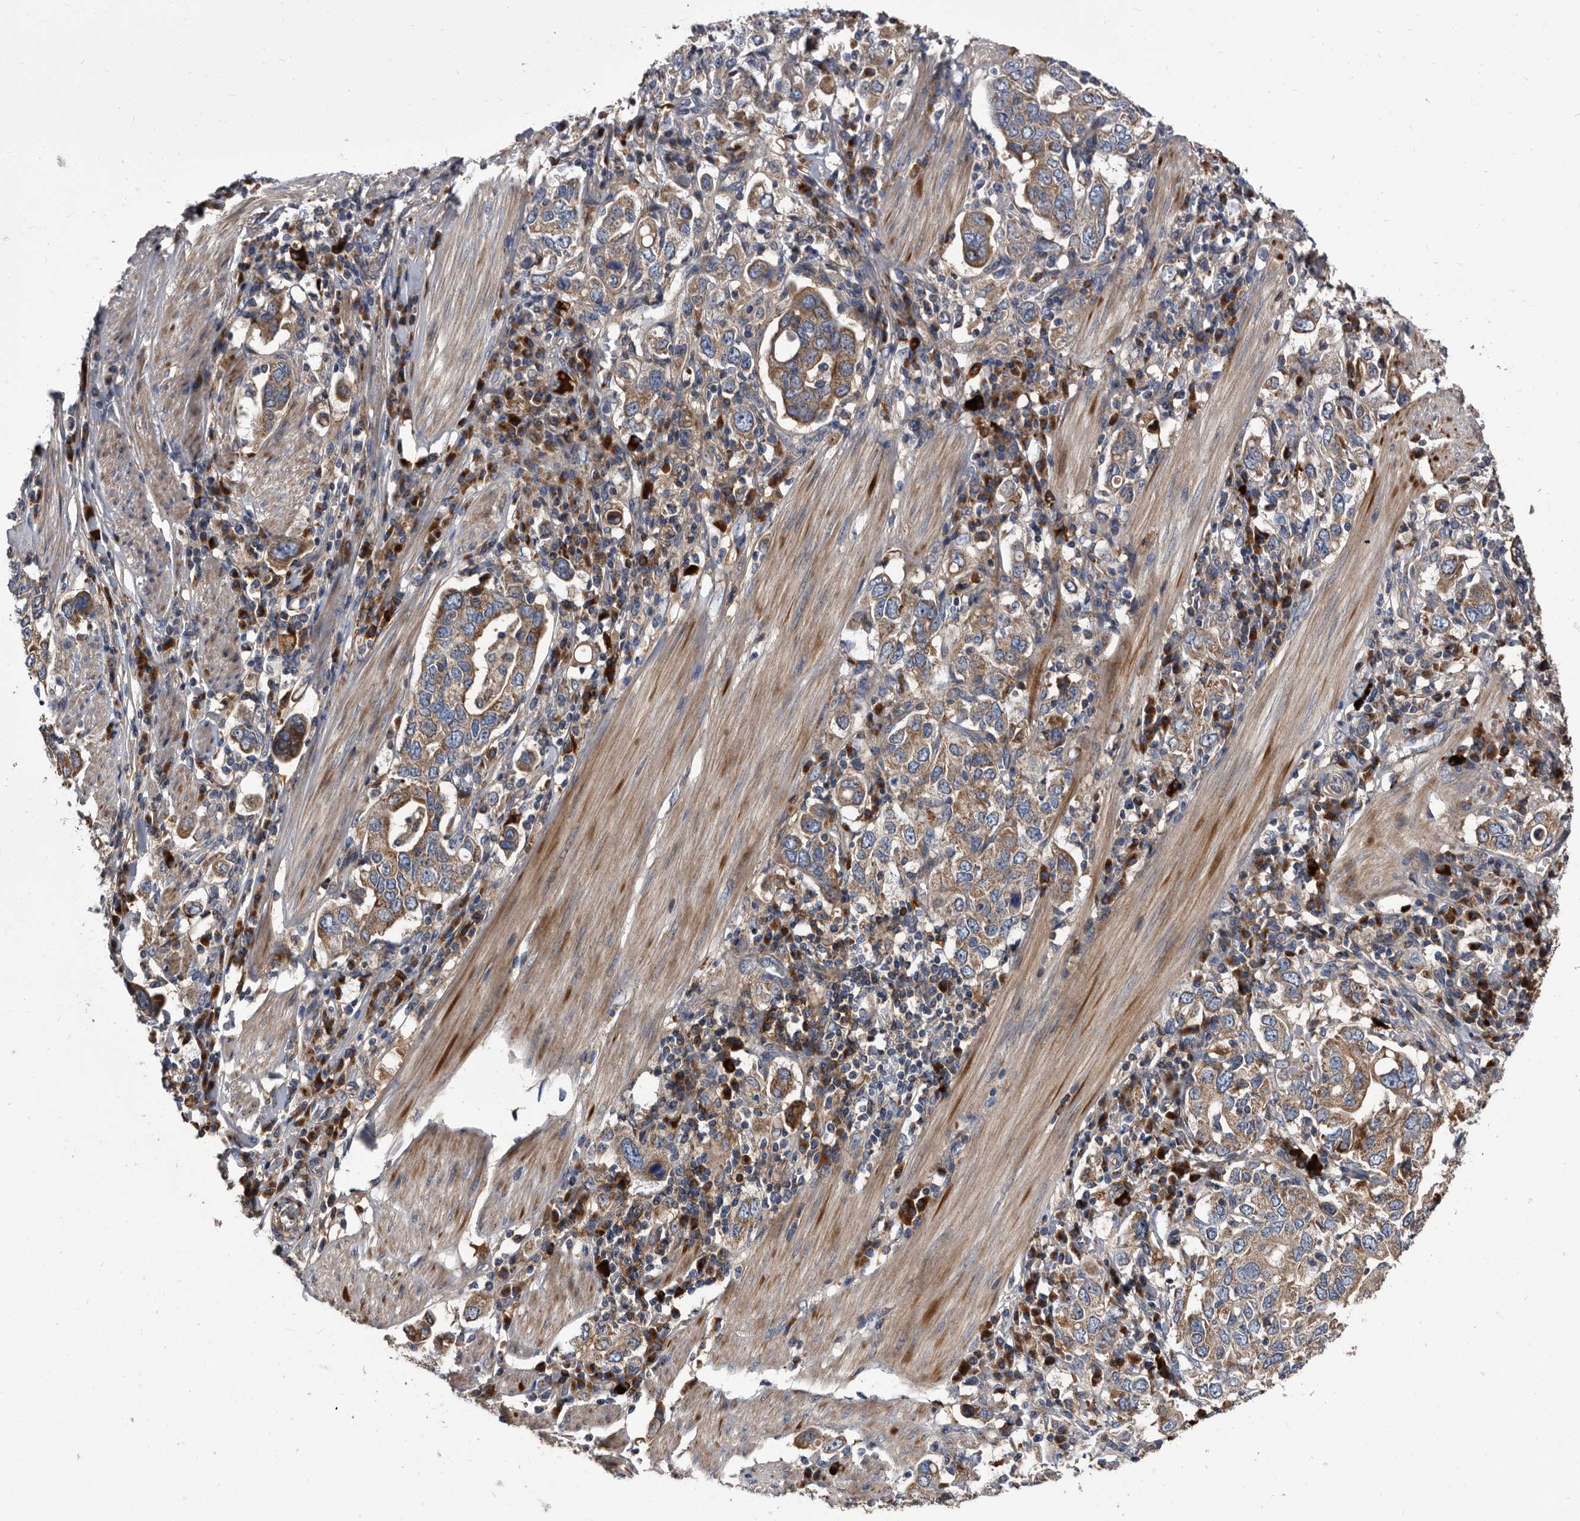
{"staining": {"intensity": "moderate", "quantity": ">75%", "location": "cytoplasmic/membranous"}, "tissue": "stomach cancer", "cell_type": "Tumor cells", "image_type": "cancer", "snomed": [{"axis": "morphology", "description": "Adenocarcinoma, NOS"}, {"axis": "topography", "description": "Stomach, upper"}], "caption": "Tumor cells display medium levels of moderate cytoplasmic/membranous expression in approximately >75% of cells in adenocarcinoma (stomach).", "gene": "DTNBP1", "patient": {"sex": "male", "age": 62}}